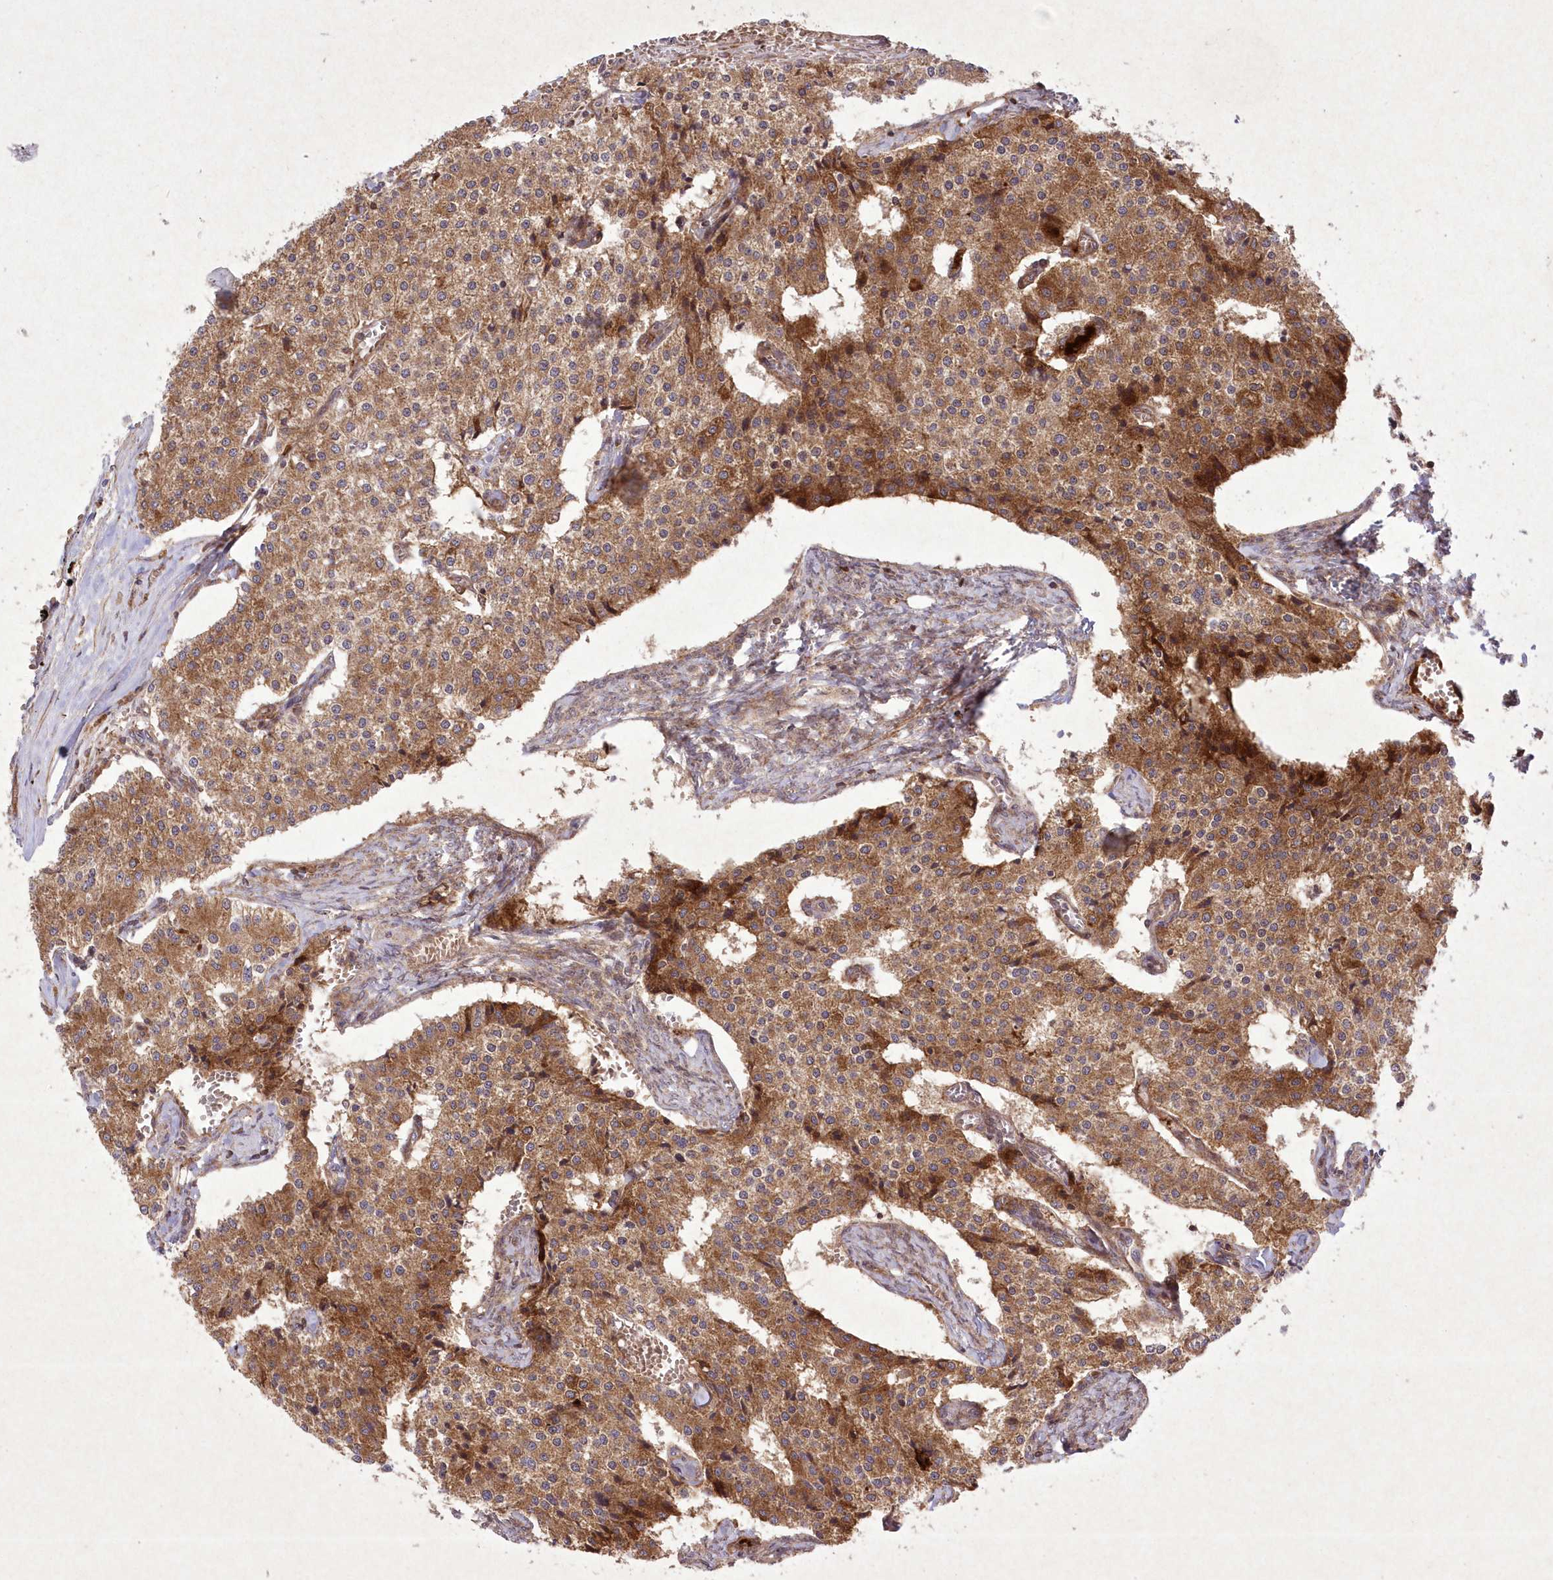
{"staining": {"intensity": "moderate", "quantity": ">75%", "location": "cytoplasmic/membranous"}, "tissue": "carcinoid", "cell_type": "Tumor cells", "image_type": "cancer", "snomed": [{"axis": "morphology", "description": "Carcinoid, malignant, NOS"}, {"axis": "topography", "description": "Colon"}], "caption": "Carcinoid tissue displays moderate cytoplasmic/membranous positivity in about >75% of tumor cells, visualized by immunohistochemistry.", "gene": "APOM", "patient": {"sex": "female", "age": 52}}